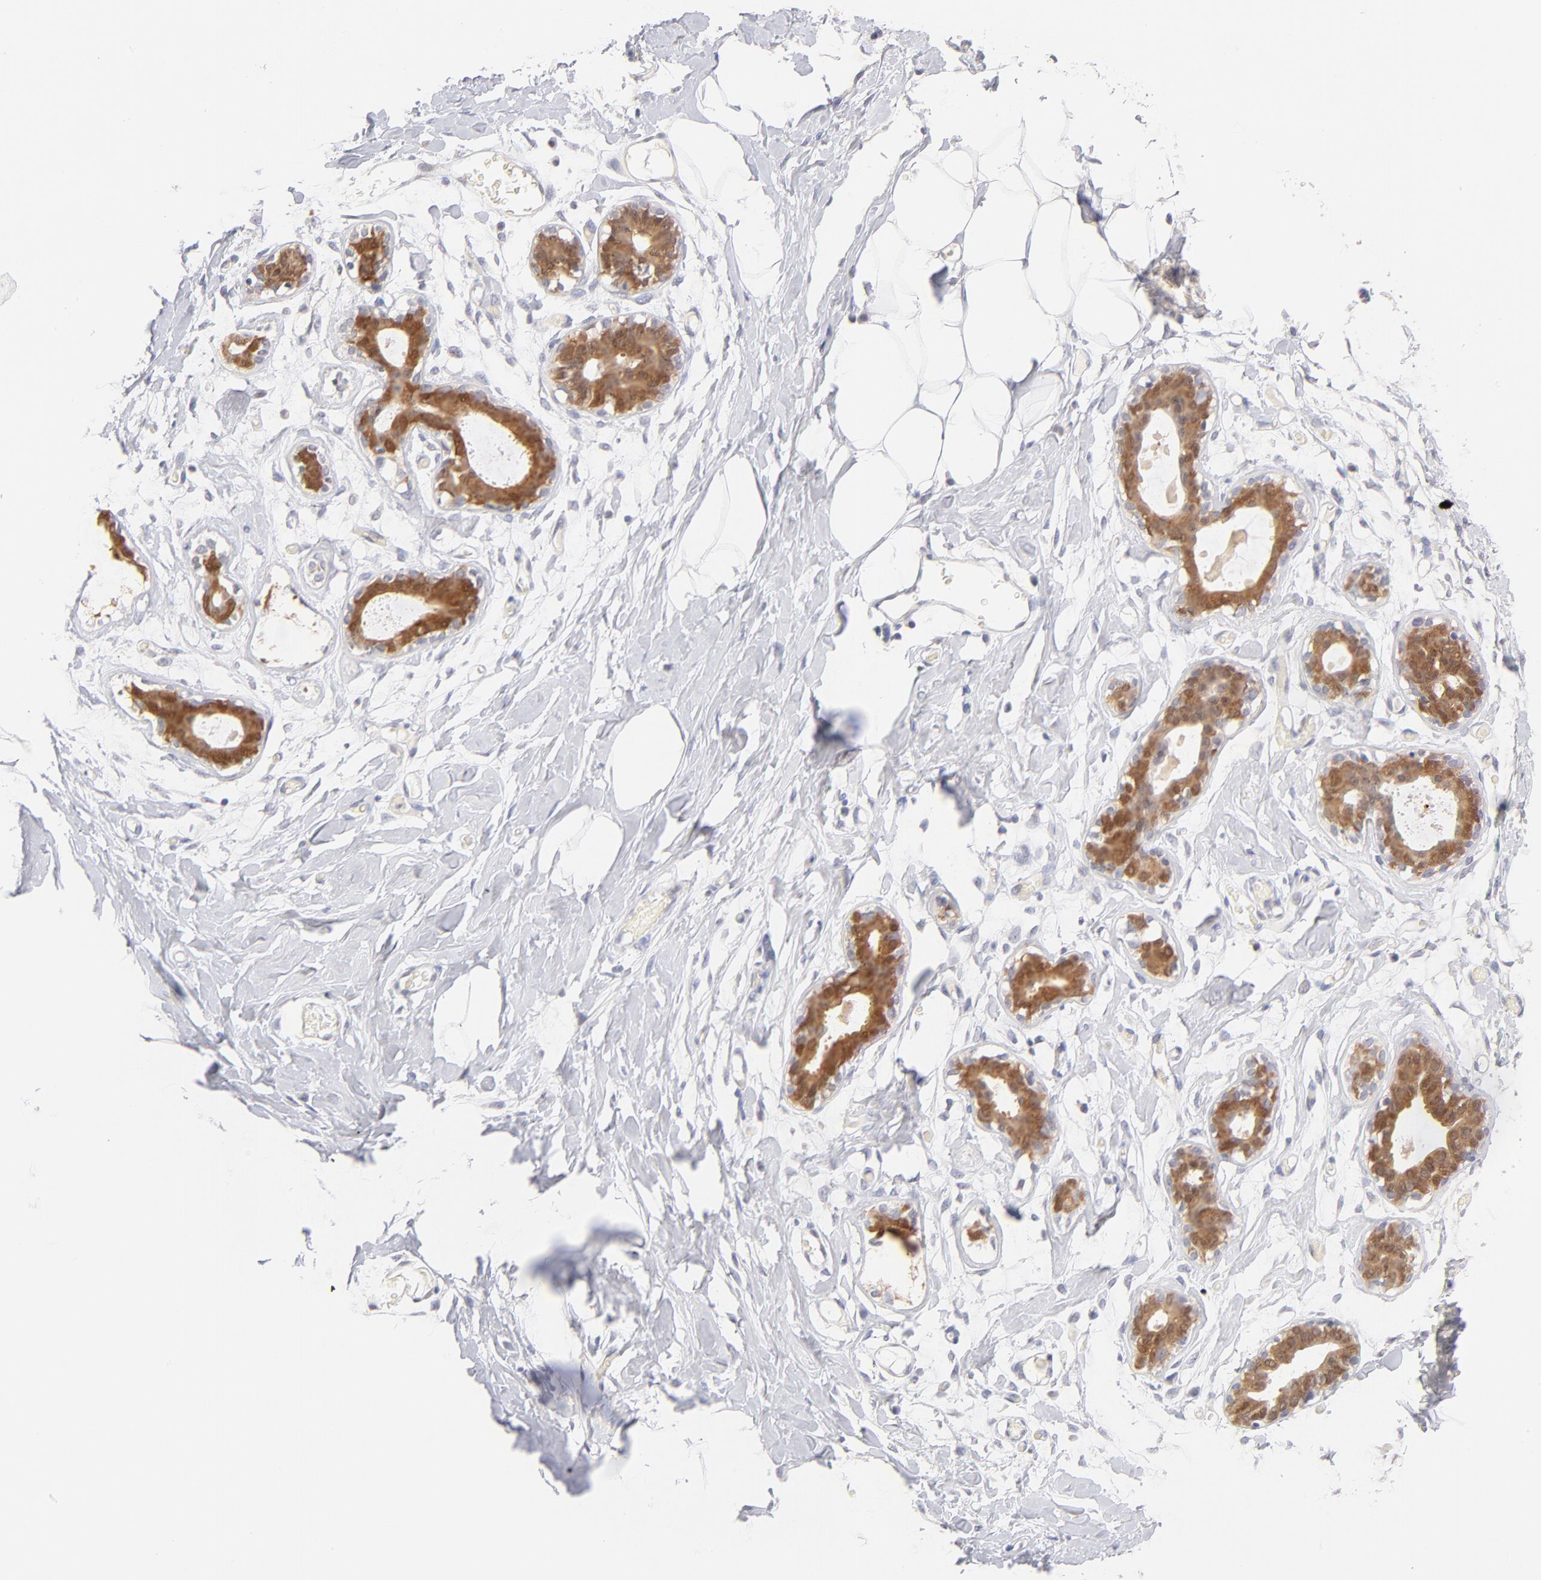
{"staining": {"intensity": "negative", "quantity": "none", "location": "none"}, "tissue": "breast", "cell_type": "Adipocytes", "image_type": "normal", "snomed": [{"axis": "morphology", "description": "Normal tissue, NOS"}, {"axis": "topography", "description": "Breast"}, {"axis": "topography", "description": "Adipose tissue"}], "caption": "Immunohistochemistry of benign breast shows no expression in adipocytes.", "gene": "CASP6", "patient": {"sex": "female", "age": 25}}